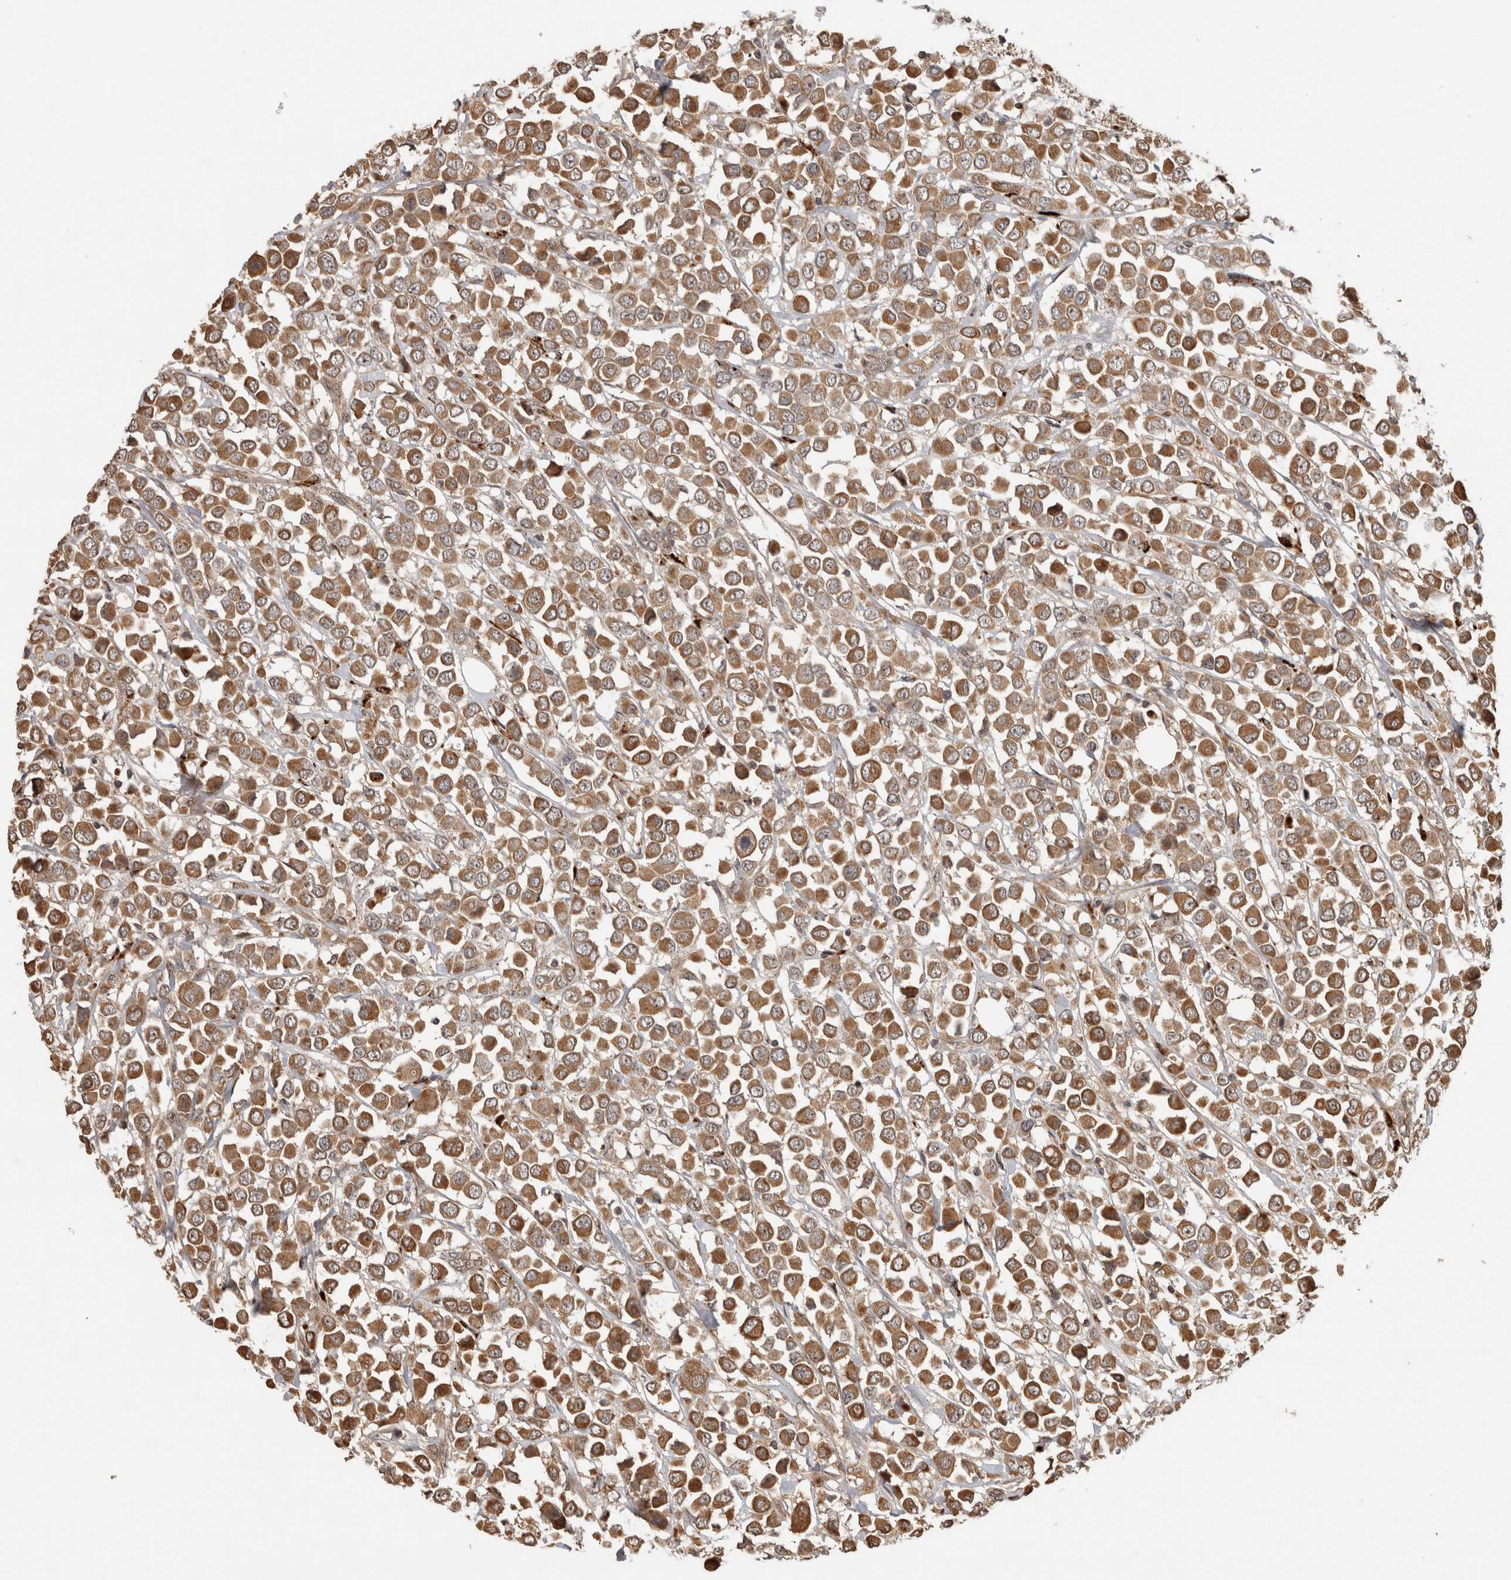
{"staining": {"intensity": "moderate", "quantity": ">75%", "location": "cytoplasmic/membranous"}, "tissue": "breast cancer", "cell_type": "Tumor cells", "image_type": "cancer", "snomed": [{"axis": "morphology", "description": "Duct carcinoma"}, {"axis": "topography", "description": "Breast"}], "caption": "High-power microscopy captured an immunohistochemistry (IHC) photomicrograph of breast infiltrating ductal carcinoma, revealing moderate cytoplasmic/membranous expression in about >75% of tumor cells. The staining was performed using DAB (3,3'-diaminobenzidine), with brown indicating positive protein expression. Nuclei are stained blue with hematoxylin.", "gene": "PITPNC1", "patient": {"sex": "female", "age": 61}}